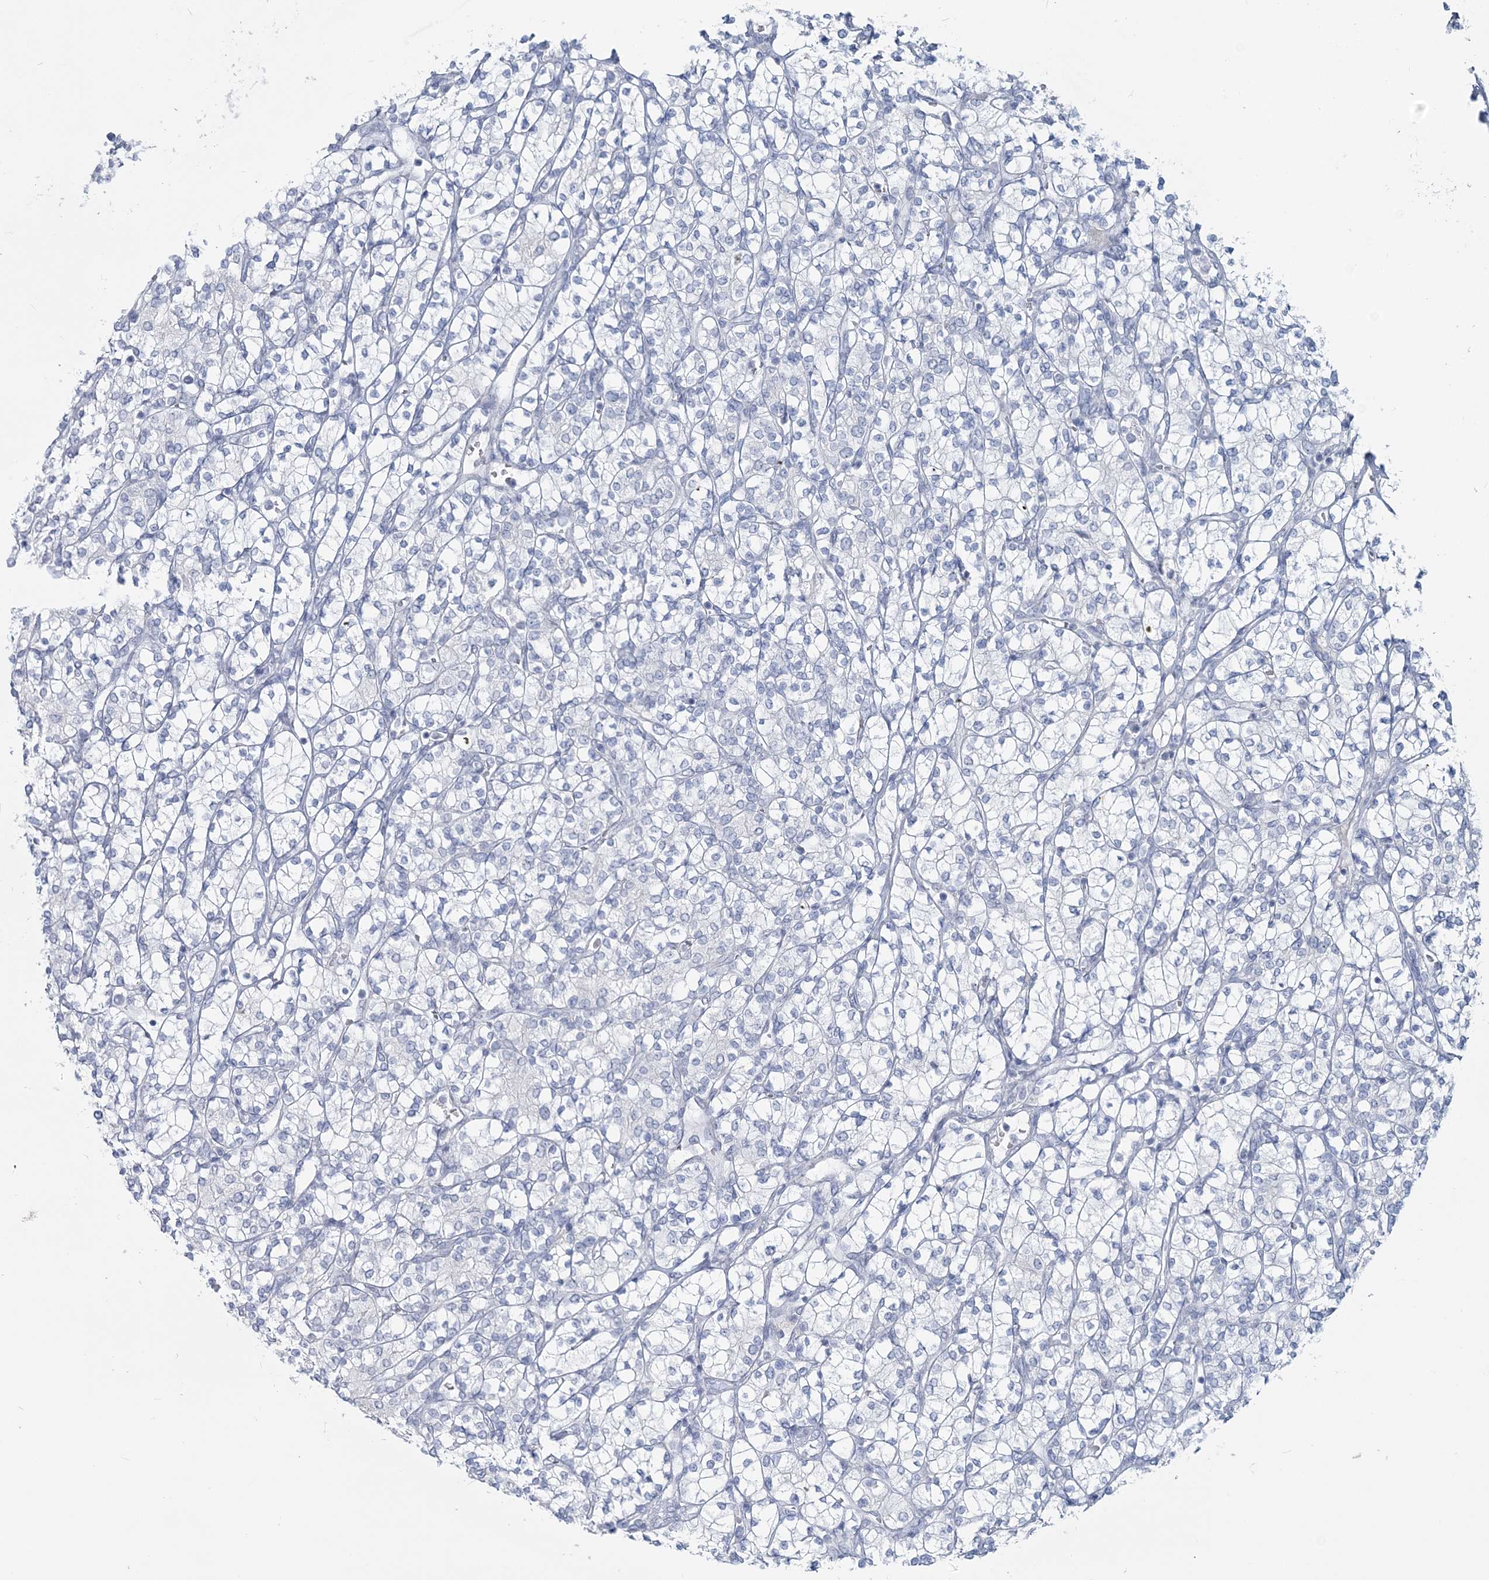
{"staining": {"intensity": "negative", "quantity": "none", "location": "none"}, "tissue": "renal cancer", "cell_type": "Tumor cells", "image_type": "cancer", "snomed": [{"axis": "morphology", "description": "Adenocarcinoma, NOS"}, {"axis": "topography", "description": "Kidney"}], "caption": "The immunohistochemistry micrograph has no significant positivity in tumor cells of renal cancer tissue.", "gene": "CYP3A4", "patient": {"sex": "male", "age": 77}}